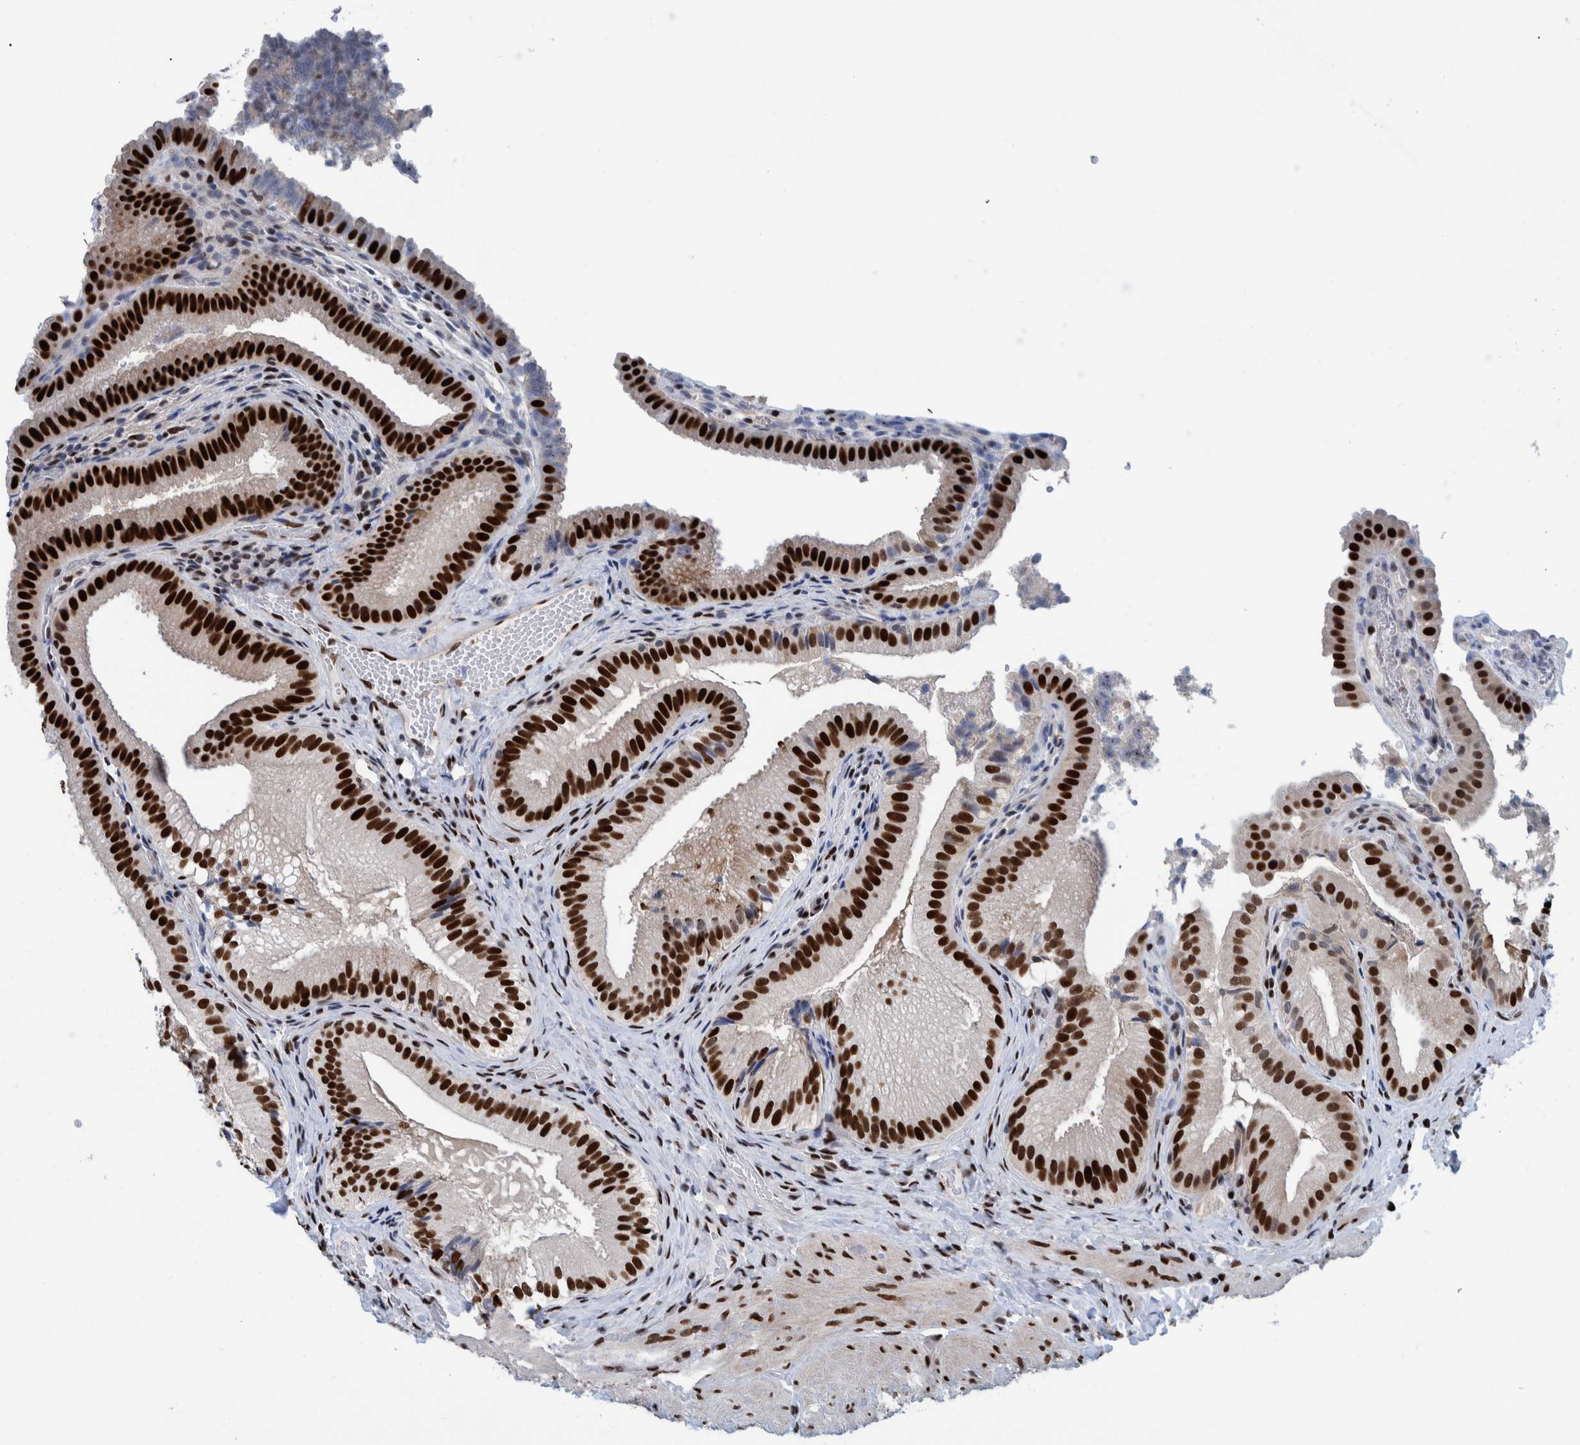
{"staining": {"intensity": "strong", "quantity": ">75%", "location": "nuclear"}, "tissue": "gallbladder", "cell_type": "Glandular cells", "image_type": "normal", "snomed": [{"axis": "morphology", "description": "Normal tissue, NOS"}, {"axis": "topography", "description": "Gallbladder"}], "caption": "High-power microscopy captured an immunohistochemistry (IHC) micrograph of unremarkable gallbladder, revealing strong nuclear staining in approximately >75% of glandular cells.", "gene": "HEATR9", "patient": {"sex": "female", "age": 30}}